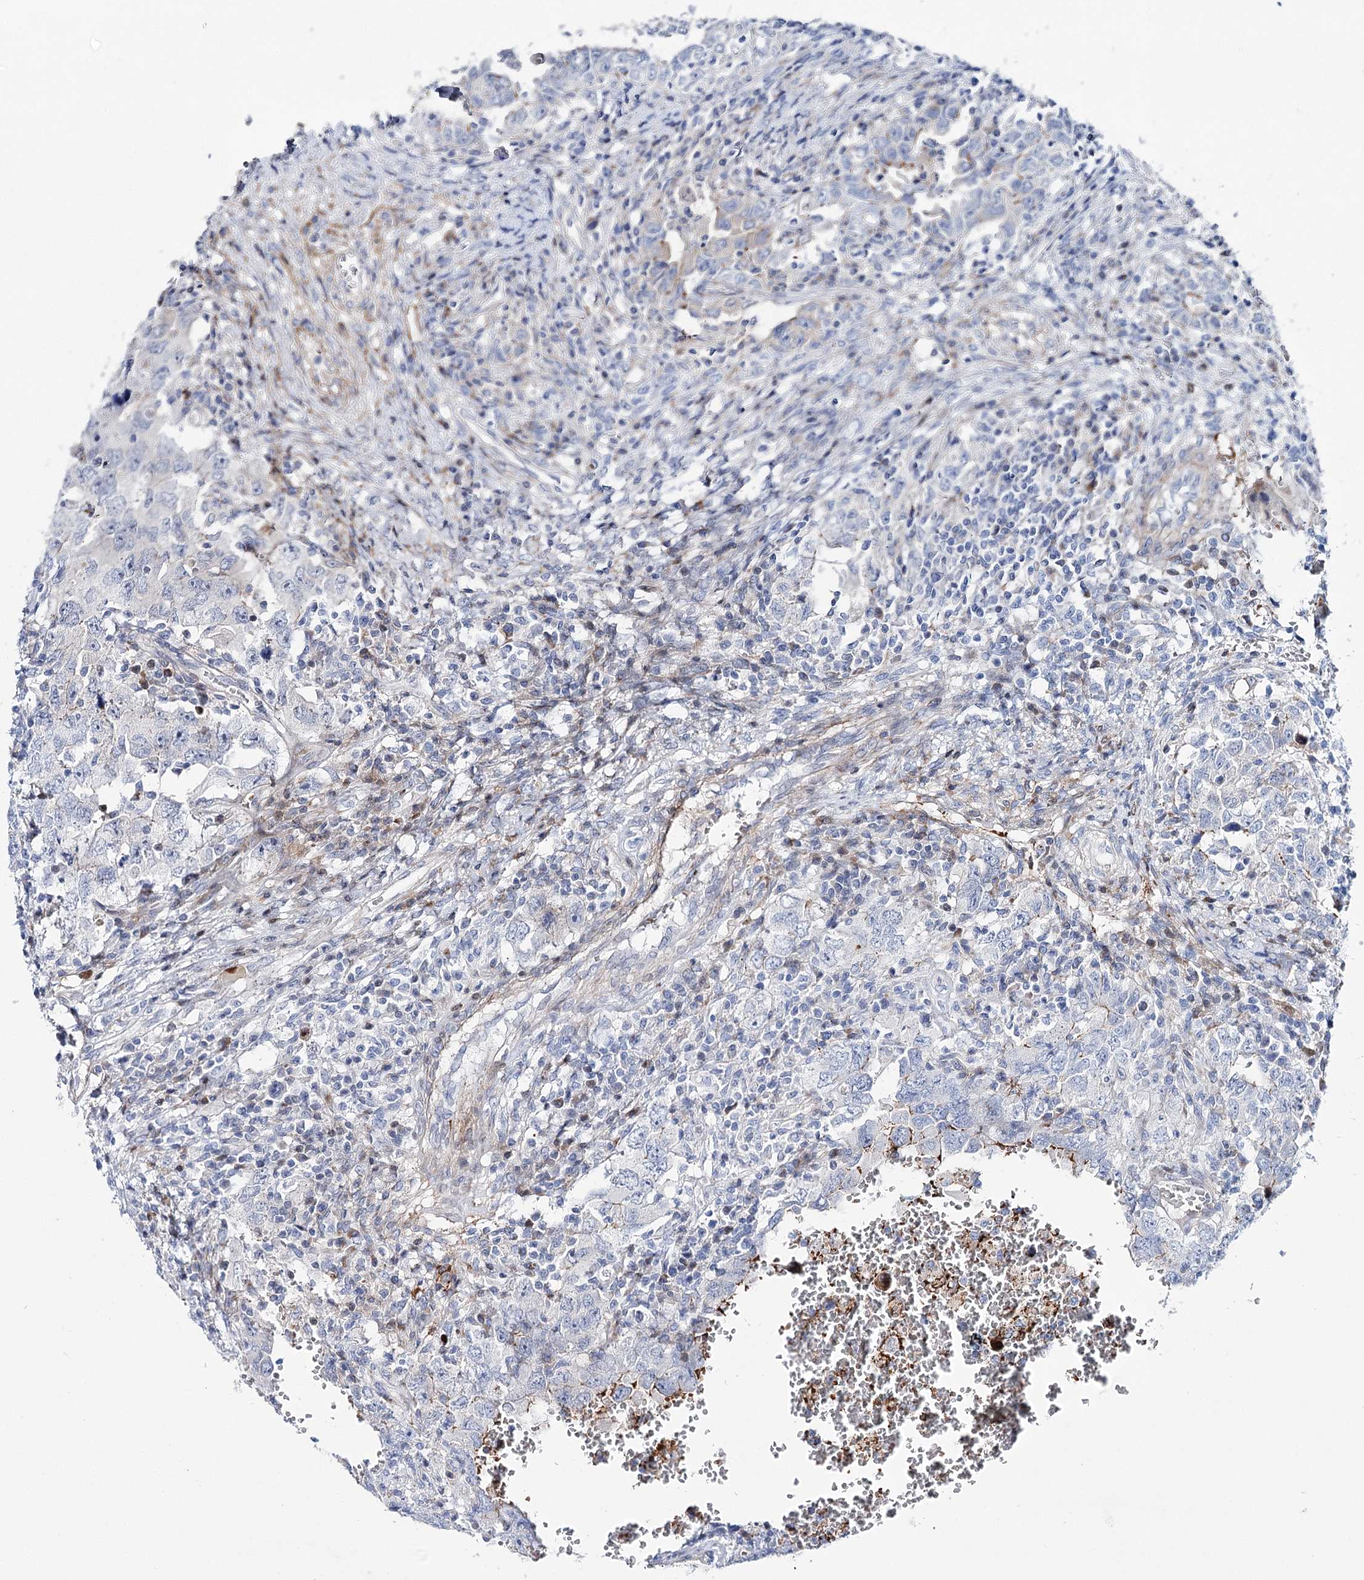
{"staining": {"intensity": "negative", "quantity": "none", "location": "none"}, "tissue": "testis cancer", "cell_type": "Tumor cells", "image_type": "cancer", "snomed": [{"axis": "morphology", "description": "Carcinoma, Embryonal, NOS"}, {"axis": "topography", "description": "Testis"}], "caption": "Immunohistochemistry (IHC) micrograph of neoplastic tissue: testis cancer stained with DAB (3,3'-diaminobenzidine) displays no significant protein staining in tumor cells.", "gene": "ANKRD23", "patient": {"sex": "male", "age": 26}}